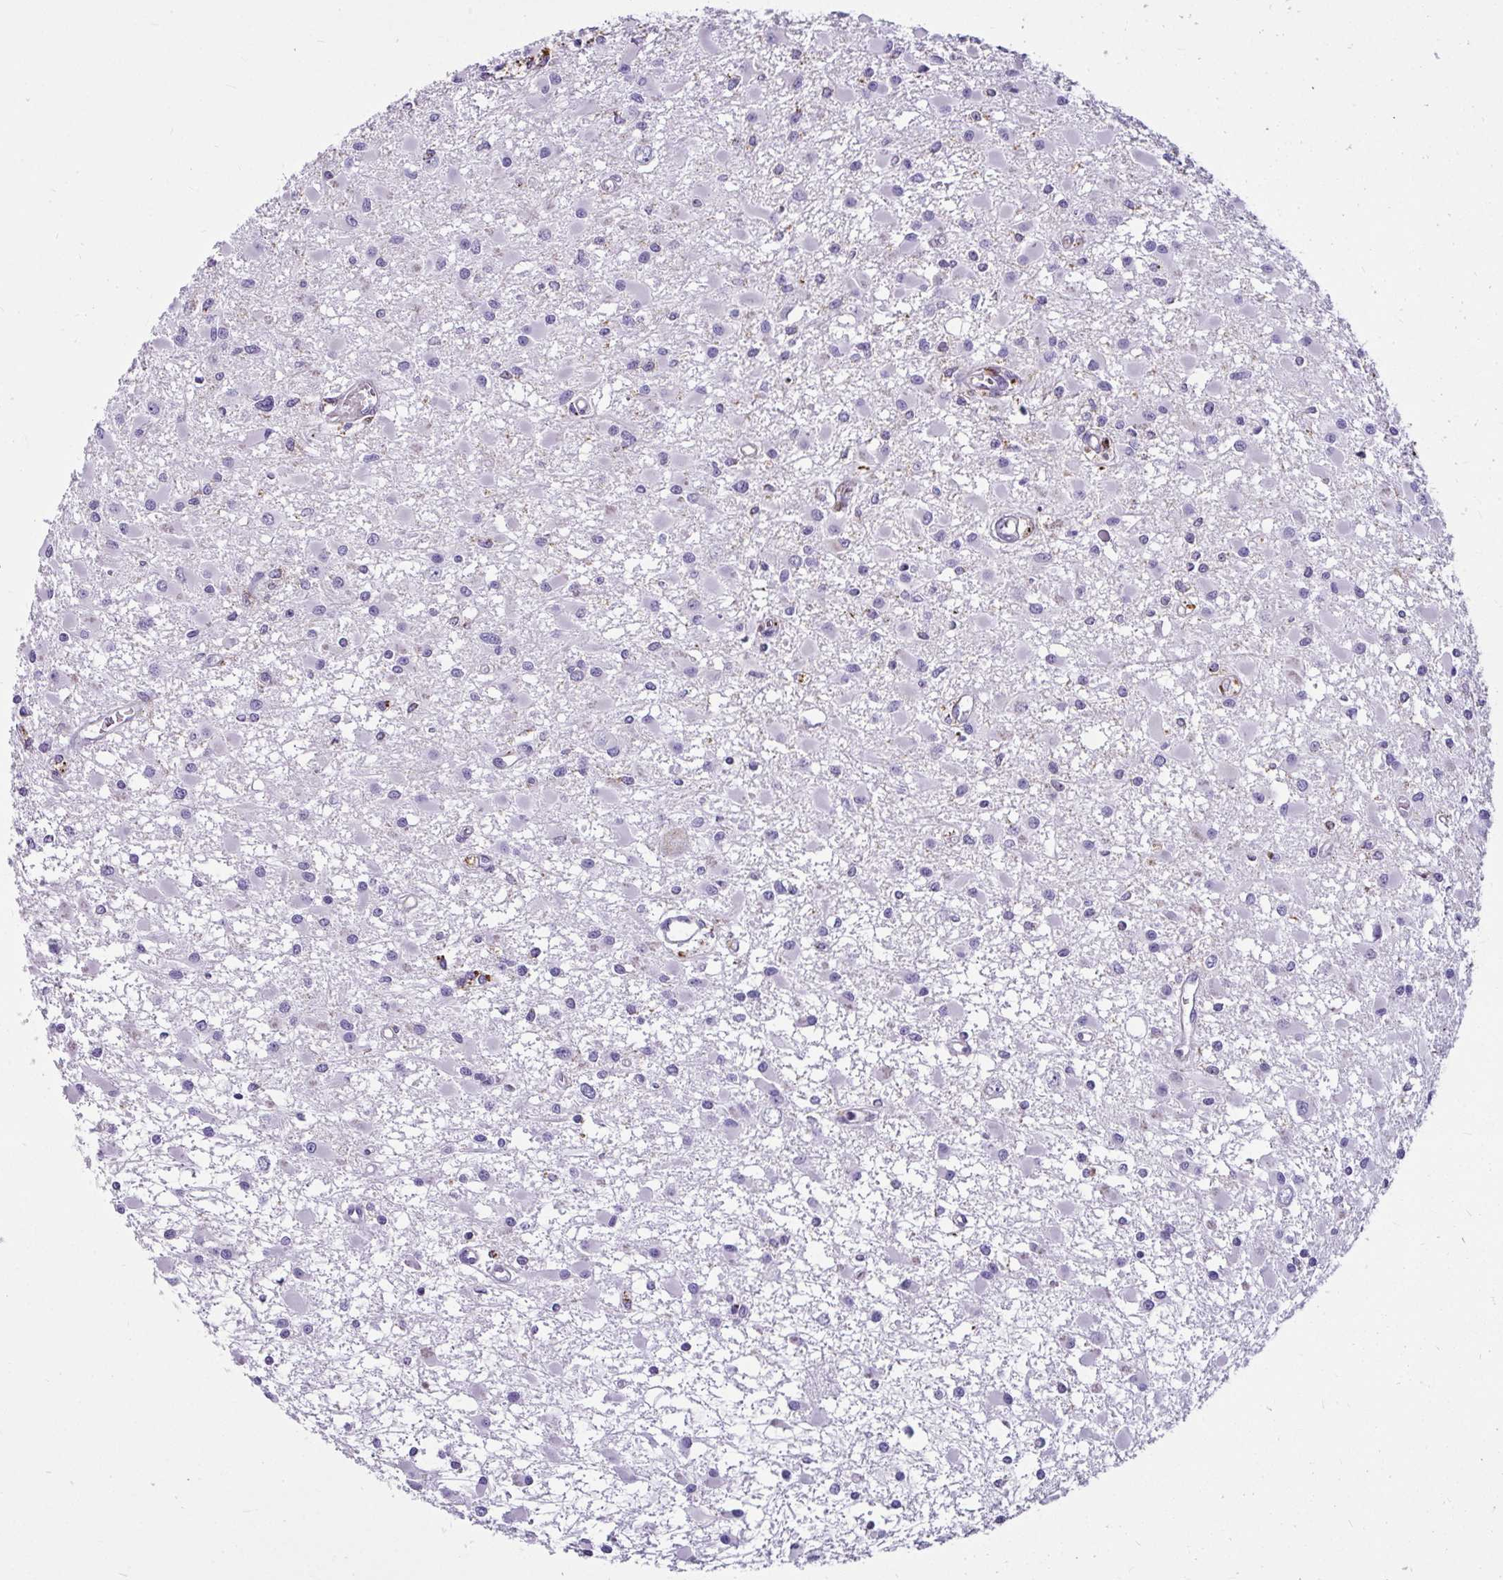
{"staining": {"intensity": "negative", "quantity": "none", "location": "none"}, "tissue": "glioma", "cell_type": "Tumor cells", "image_type": "cancer", "snomed": [{"axis": "morphology", "description": "Glioma, malignant, High grade"}, {"axis": "topography", "description": "Brain"}], "caption": "The histopathology image demonstrates no staining of tumor cells in high-grade glioma (malignant).", "gene": "CTSZ", "patient": {"sex": "male", "age": 54}}